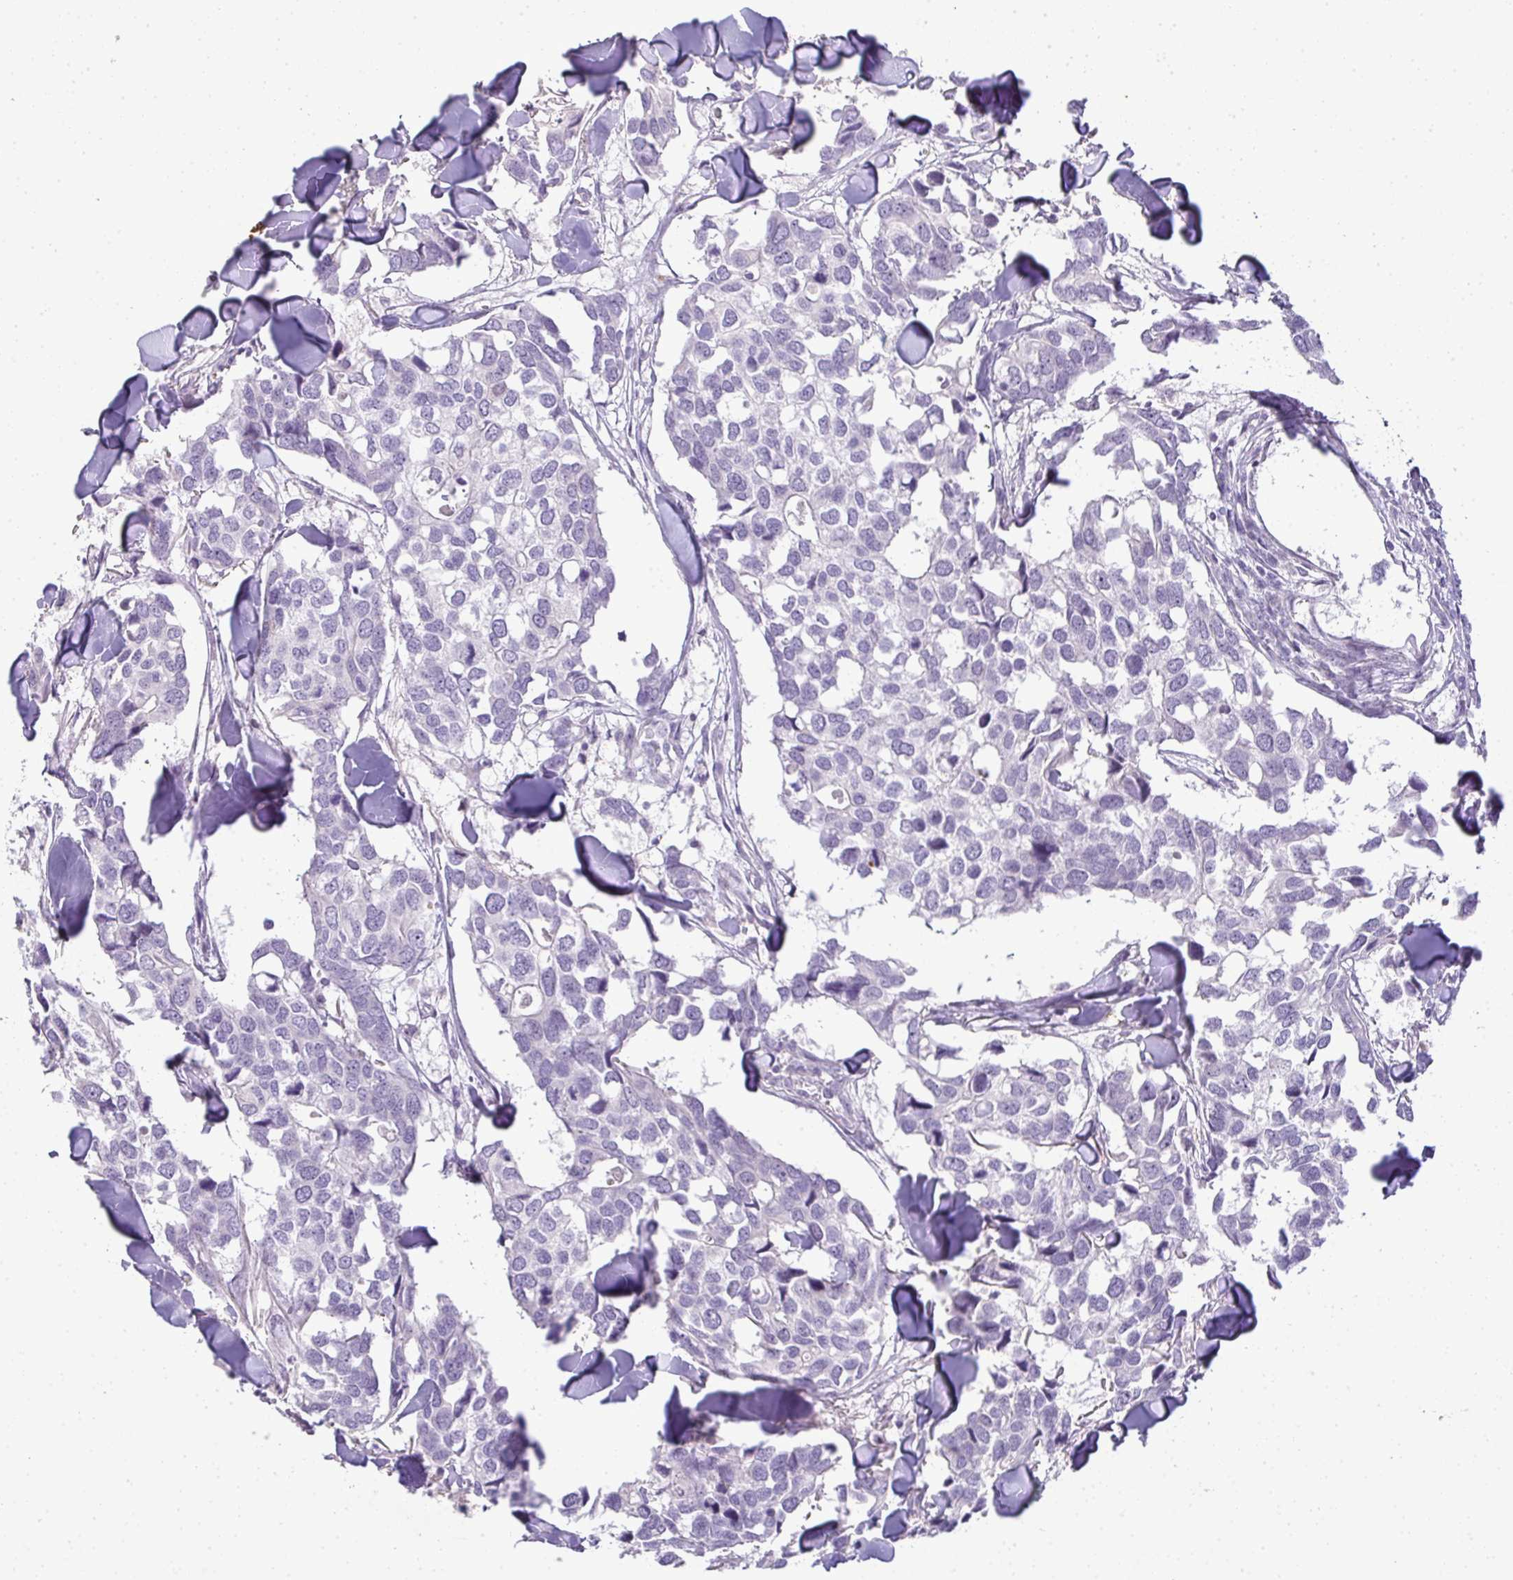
{"staining": {"intensity": "negative", "quantity": "none", "location": "none"}, "tissue": "breast cancer", "cell_type": "Tumor cells", "image_type": "cancer", "snomed": [{"axis": "morphology", "description": "Duct carcinoma"}, {"axis": "topography", "description": "Breast"}], "caption": "High magnification brightfield microscopy of breast cancer stained with DAB (3,3'-diaminobenzidine) (brown) and counterstained with hematoxylin (blue): tumor cells show no significant expression. (DAB immunohistochemistry visualized using brightfield microscopy, high magnification).", "gene": "CMPK1", "patient": {"sex": "female", "age": 83}}